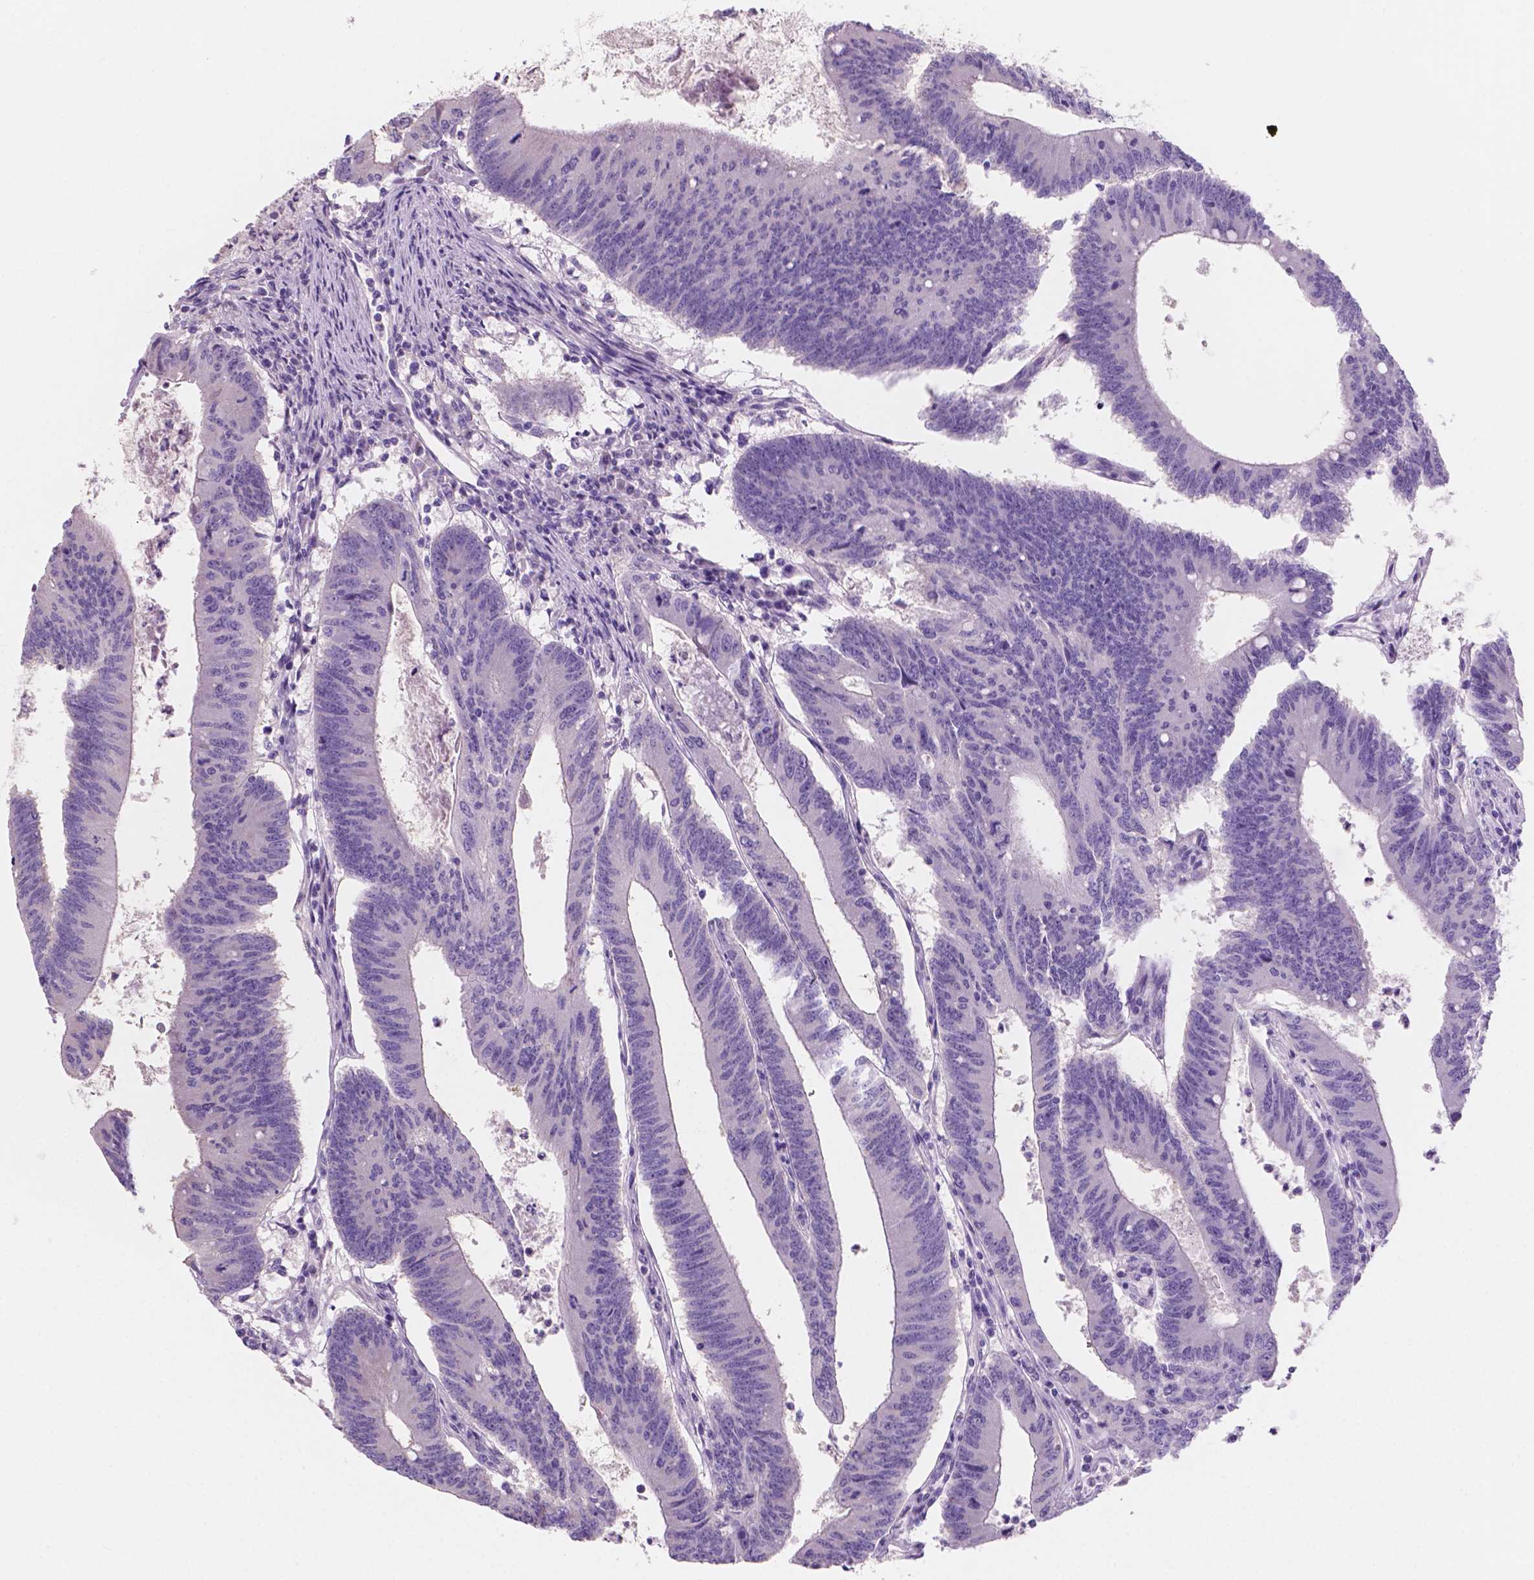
{"staining": {"intensity": "negative", "quantity": "none", "location": "none"}, "tissue": "colorectal cancer", "cell_type": "Tumor cells", "image_type": "cancer", "snomed": [{"axis": "morphology", "description": "Adenocarcinoma, NOS"}, {"axis": "topography", "description": "Colon"}], "caption": "Human colorectal cancer stained for a protein using IHC exhibits no positivity in tumor cells.", "gene": "SBSN", "patient": {"sex": "female", "age": 70}}